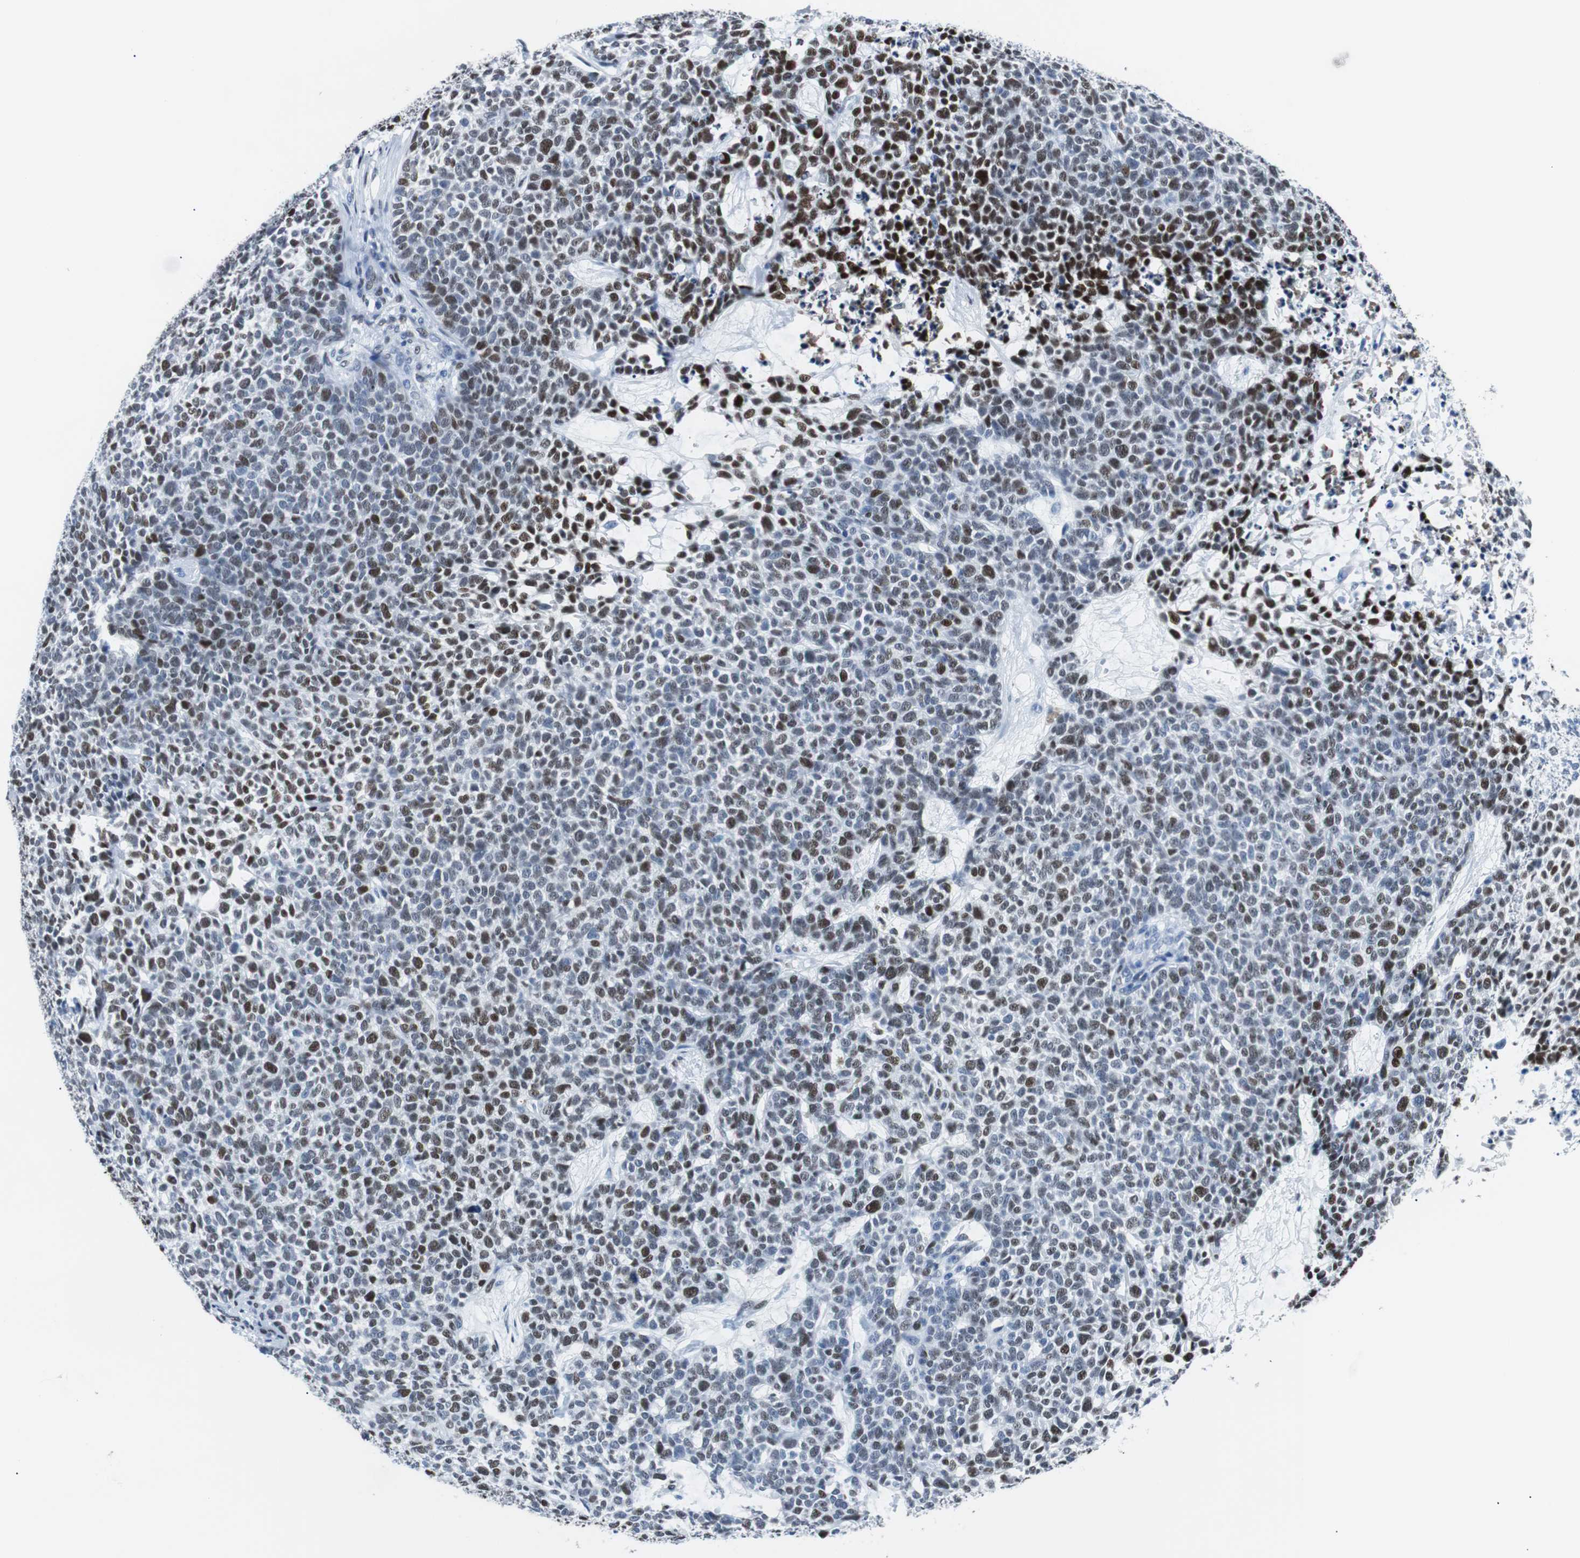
{"staining": {"intensity": "moderate", "quantity": ">75%", "location": "nuclear"}, "tissue": "skin cancer", "cell_type": "Tumor cells", "image_type": "cancer", "snomed": [{"axis": "morphology", "description": "Basal cell carcinoma"}, {"axis": "topography", "description": "Skin"}], "caption": "Skin cancer stained with IHC reveals moderate nuclear staining in about >75% of tumor cells. The protein is shown in brown color, while the nuclei are stained blue.", "gene": "JUN", "patient": {"sex": "female", "age": 84}}